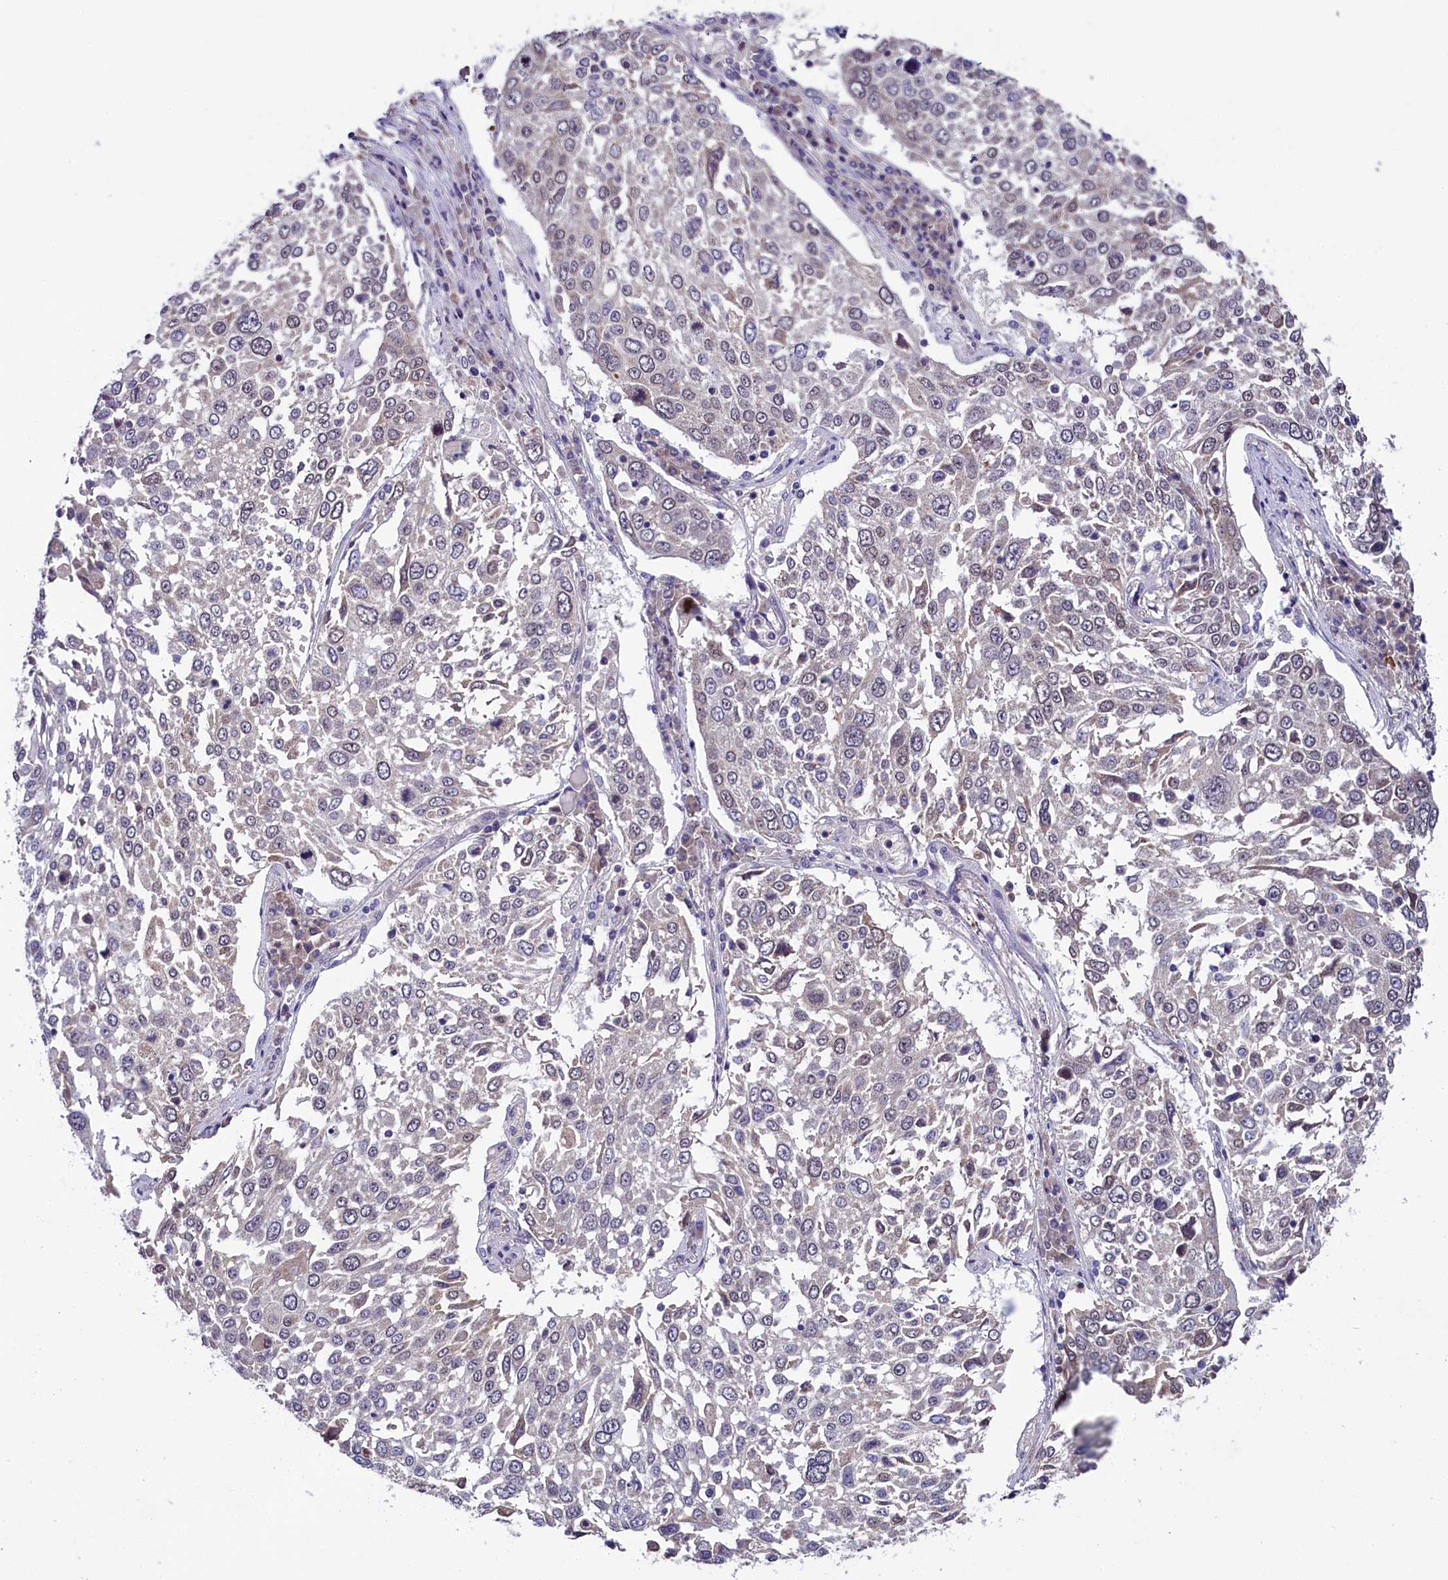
{"staining": {"intensity": "negative", "quantity": "none", "location": "none"}, "tissue": "lung cancer", "cell_type": "Tumor cells", "image_type": "cancer", "snomed": [{"axis": "morphology", "description": "Squamous cell carcinoma, NOS"}, {"axis": "topography", "description": "Lung"}], "caption": "Immunohistochemistry (IHC) image of human lung squamous cell carcinoma stained for a protein (brown), which displays no expression in tumor cells. Nuclei are stained in blue.", "gene": "SLC39A6", "patient": {"sex": "male", "age": 65}}